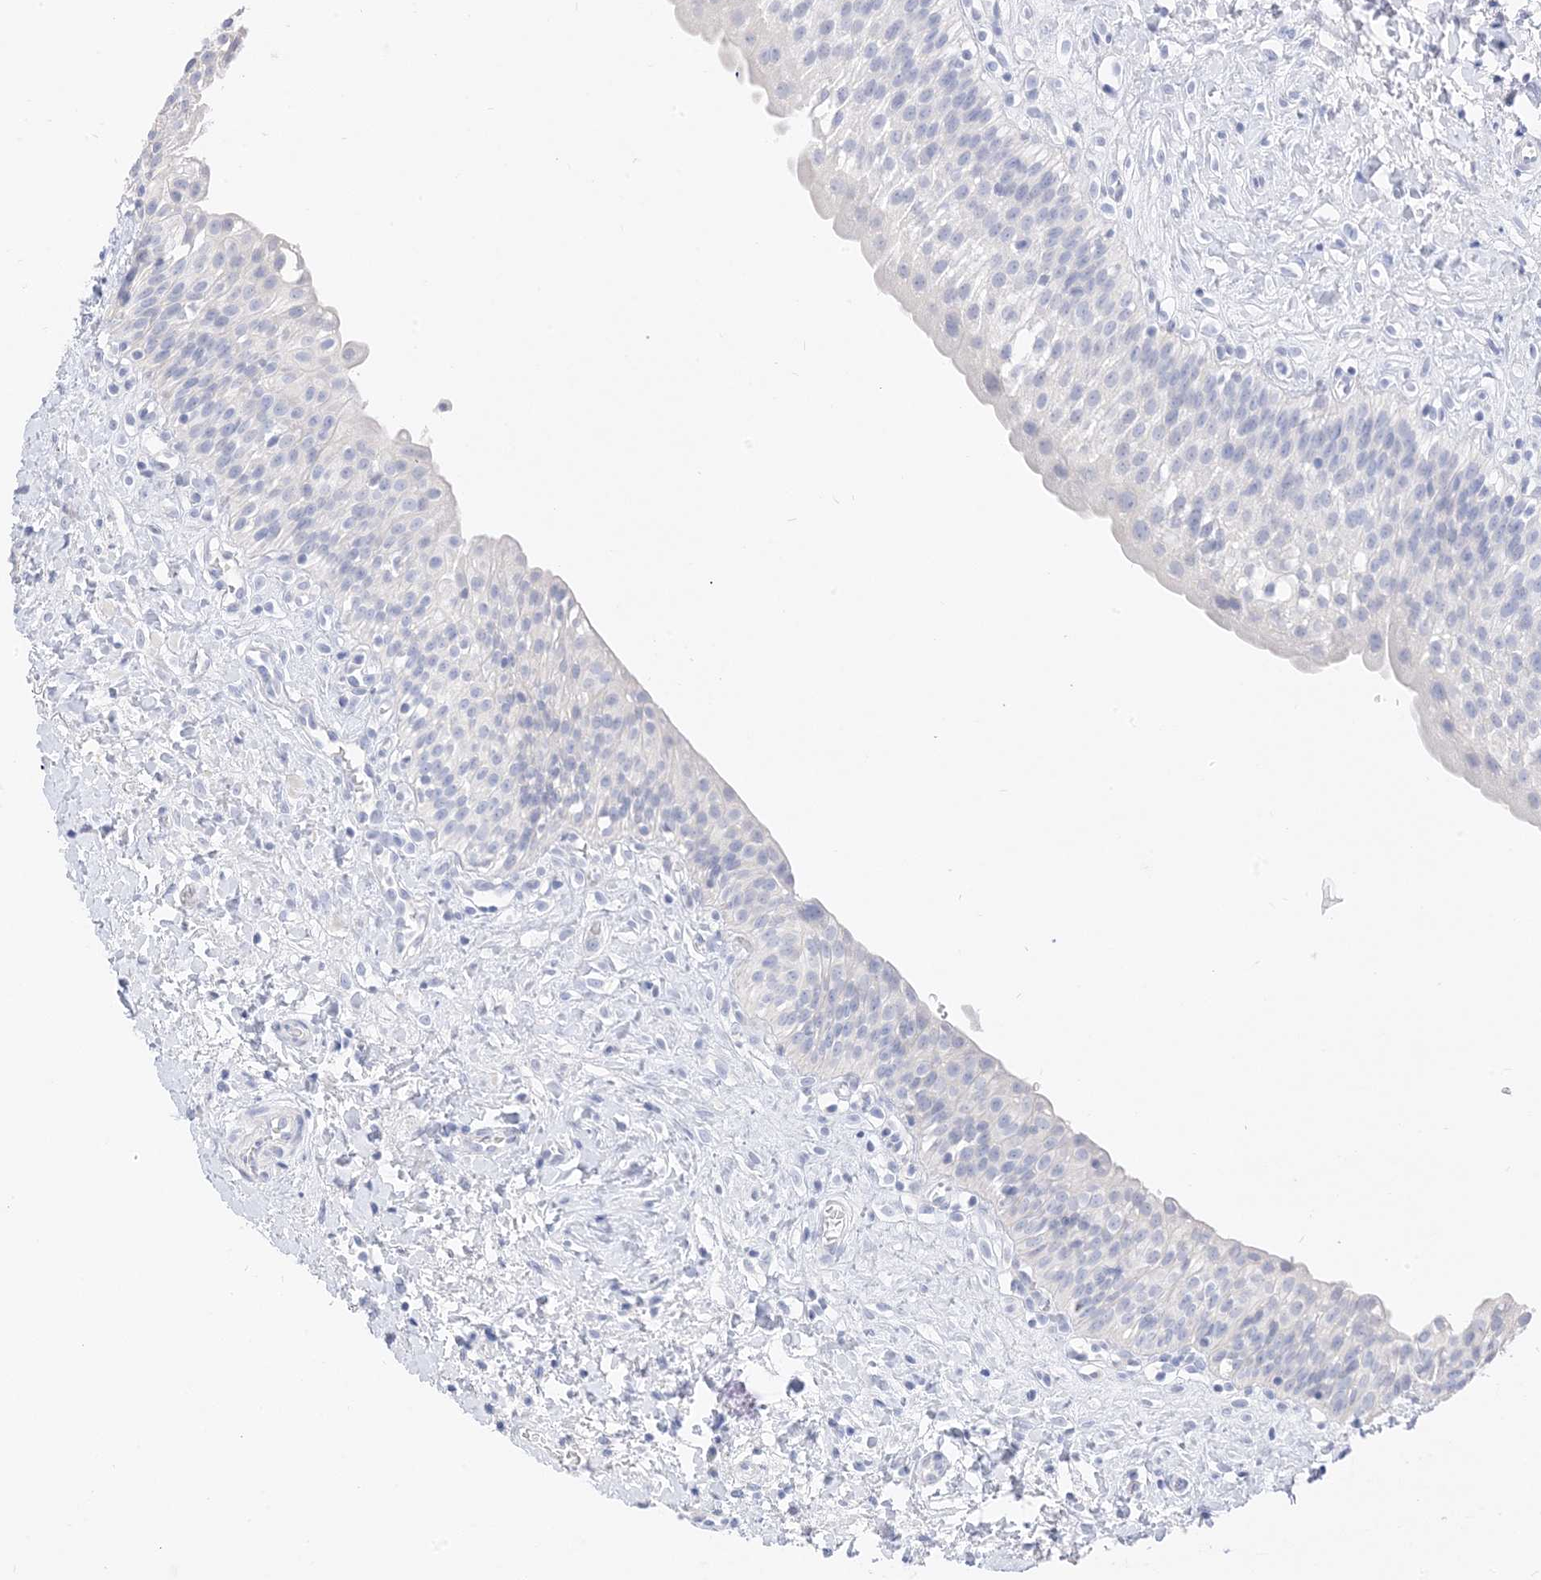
{"staining": {"intensity": "negative", "quantity": "none", "location": "none"}, "tissue": "urinary bladder", "cell_type": "Urothelial cells", "image_type": "normal", "snomed": [{"axis": "morphology", "description": "Normal tissue, NOS"}, {"axis": "topography", "description": "Urinary bladder"}], "caption": "The photomicrograph displays no staining of urothelial cells in benign urinary bladder.", "gene": "MUC17", "patient": {"sex": "male", "age": 51}}